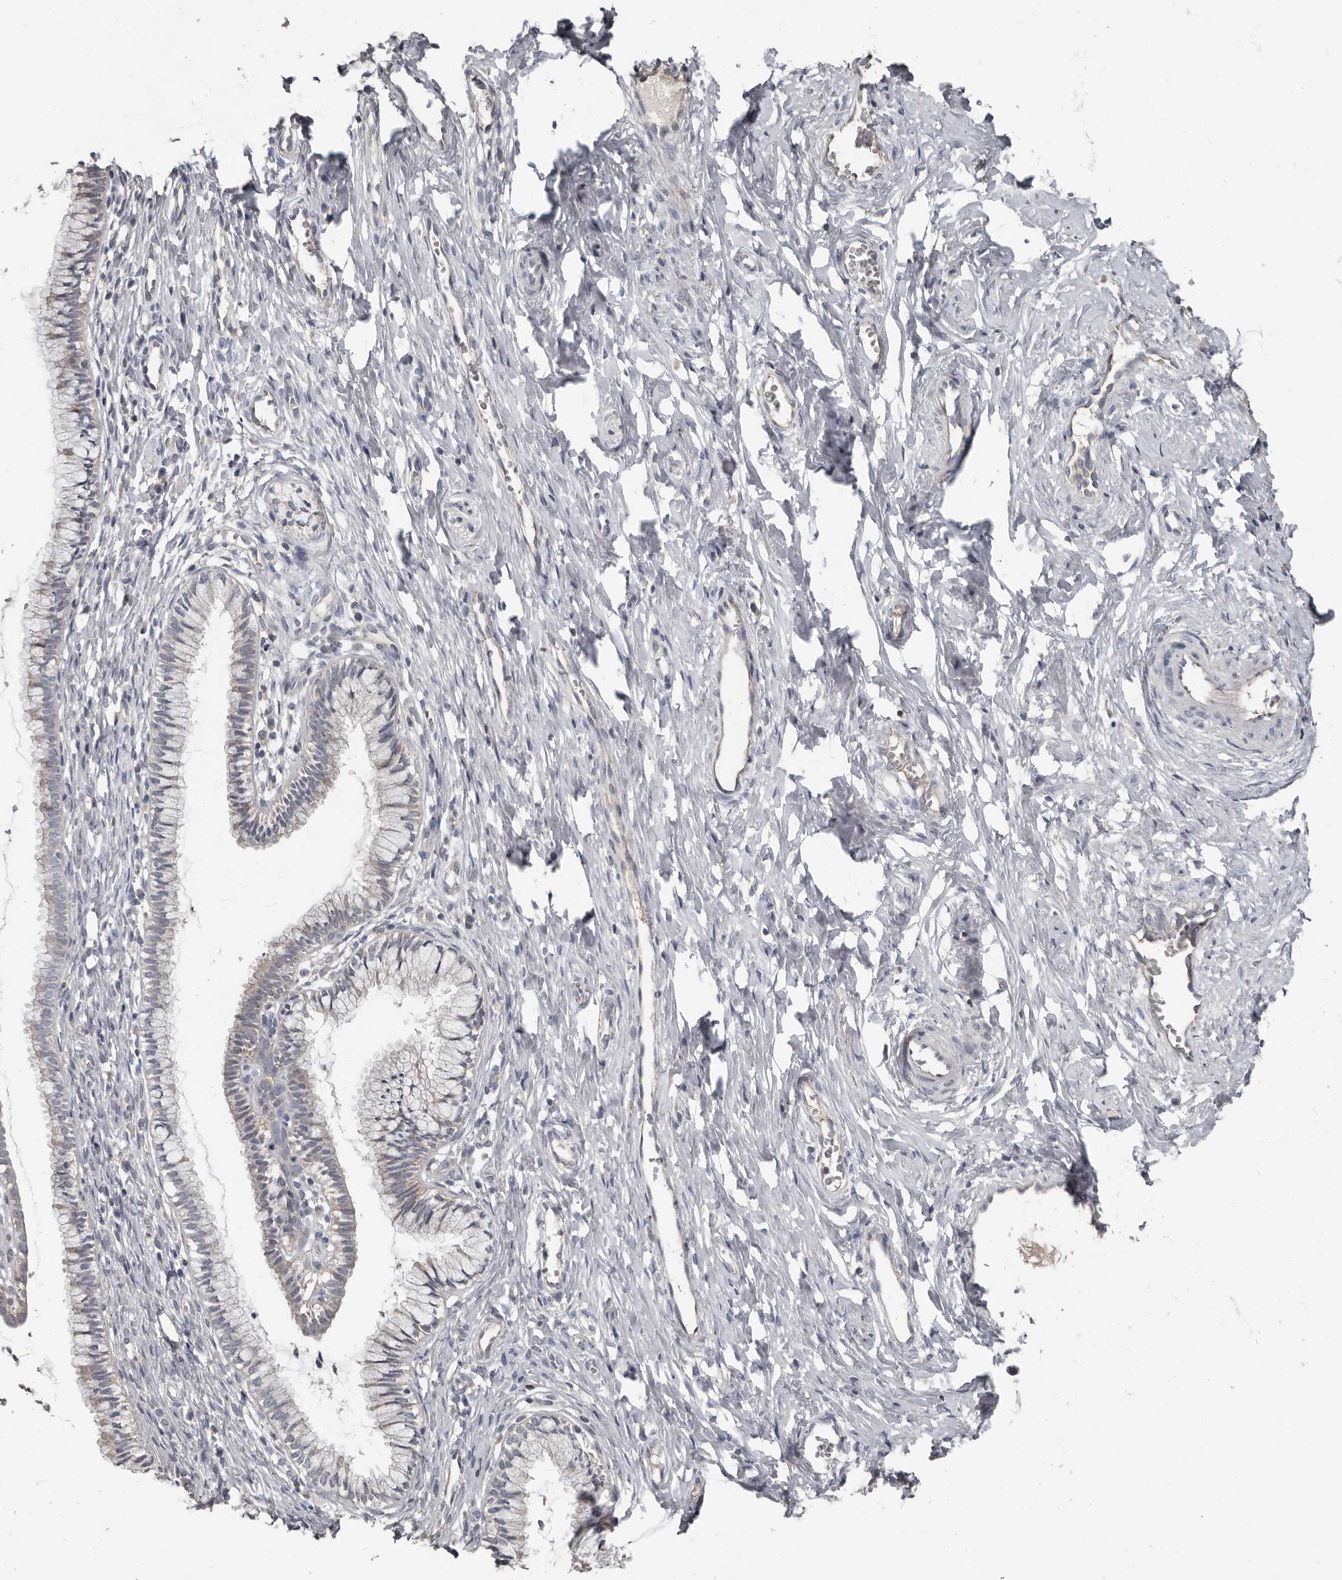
{"staining": {"intensity": "weak", "quantity": "<25%", "location": "cytoplasmic/membranous"}, "tissue": "cervix", "cell_type": "Glandular cells", "image_type": "normal", "snomed": [{"axis": "morphology", "description": "Normal tissue, NOS"}, {"axis": "topography", "description": "Cervix"}], "caption": "An immunohistochemistry (IHC) histopathology image of unremarkable cervix is shown. There is no staining in glandular cells of cervix. (Immunohistochemistry, brightfield microscopy, high magnification).", "gene": "CA6", "patient": {"sex": "female", "age": 27}}